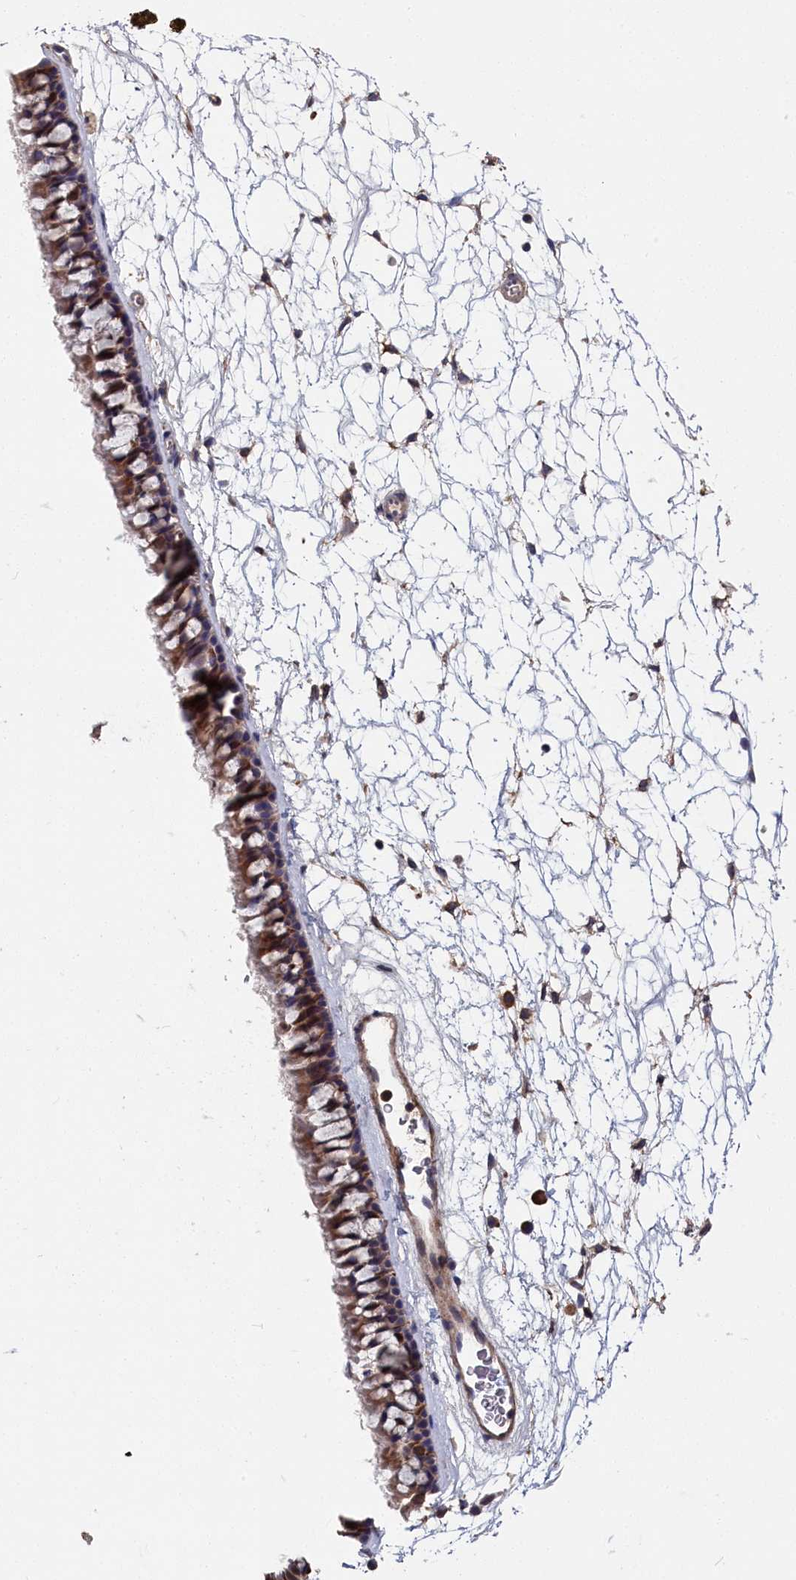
{"staining": {"intensity": "moderate", "quantity": "25%-75%", "location": "cytoplasmic/membranous"}, "tissue": "nasopharynx", "cell_type": "Respiratory epithelial cells", "image_type": "normal", "snomed": [{"axis": "morphology", "description": "Normal tissue, NOS"}, {"axis": "topography", "description": "Nasopharynx"}], "caption": "A high-resolution image shows immunohistochemistry (IHC) staining of normal nasopharynx, which shows moderate cytoplasmic/membranous expression in about 25%-75% of respiratory epithelial cells. The staining is performed using DAB brown chromogen to label protein expression. The nuclei are counter-stained blue using hematoxylin.", "gene": "CYB5D2", "patient": {"sex": "male", "age": 64}}